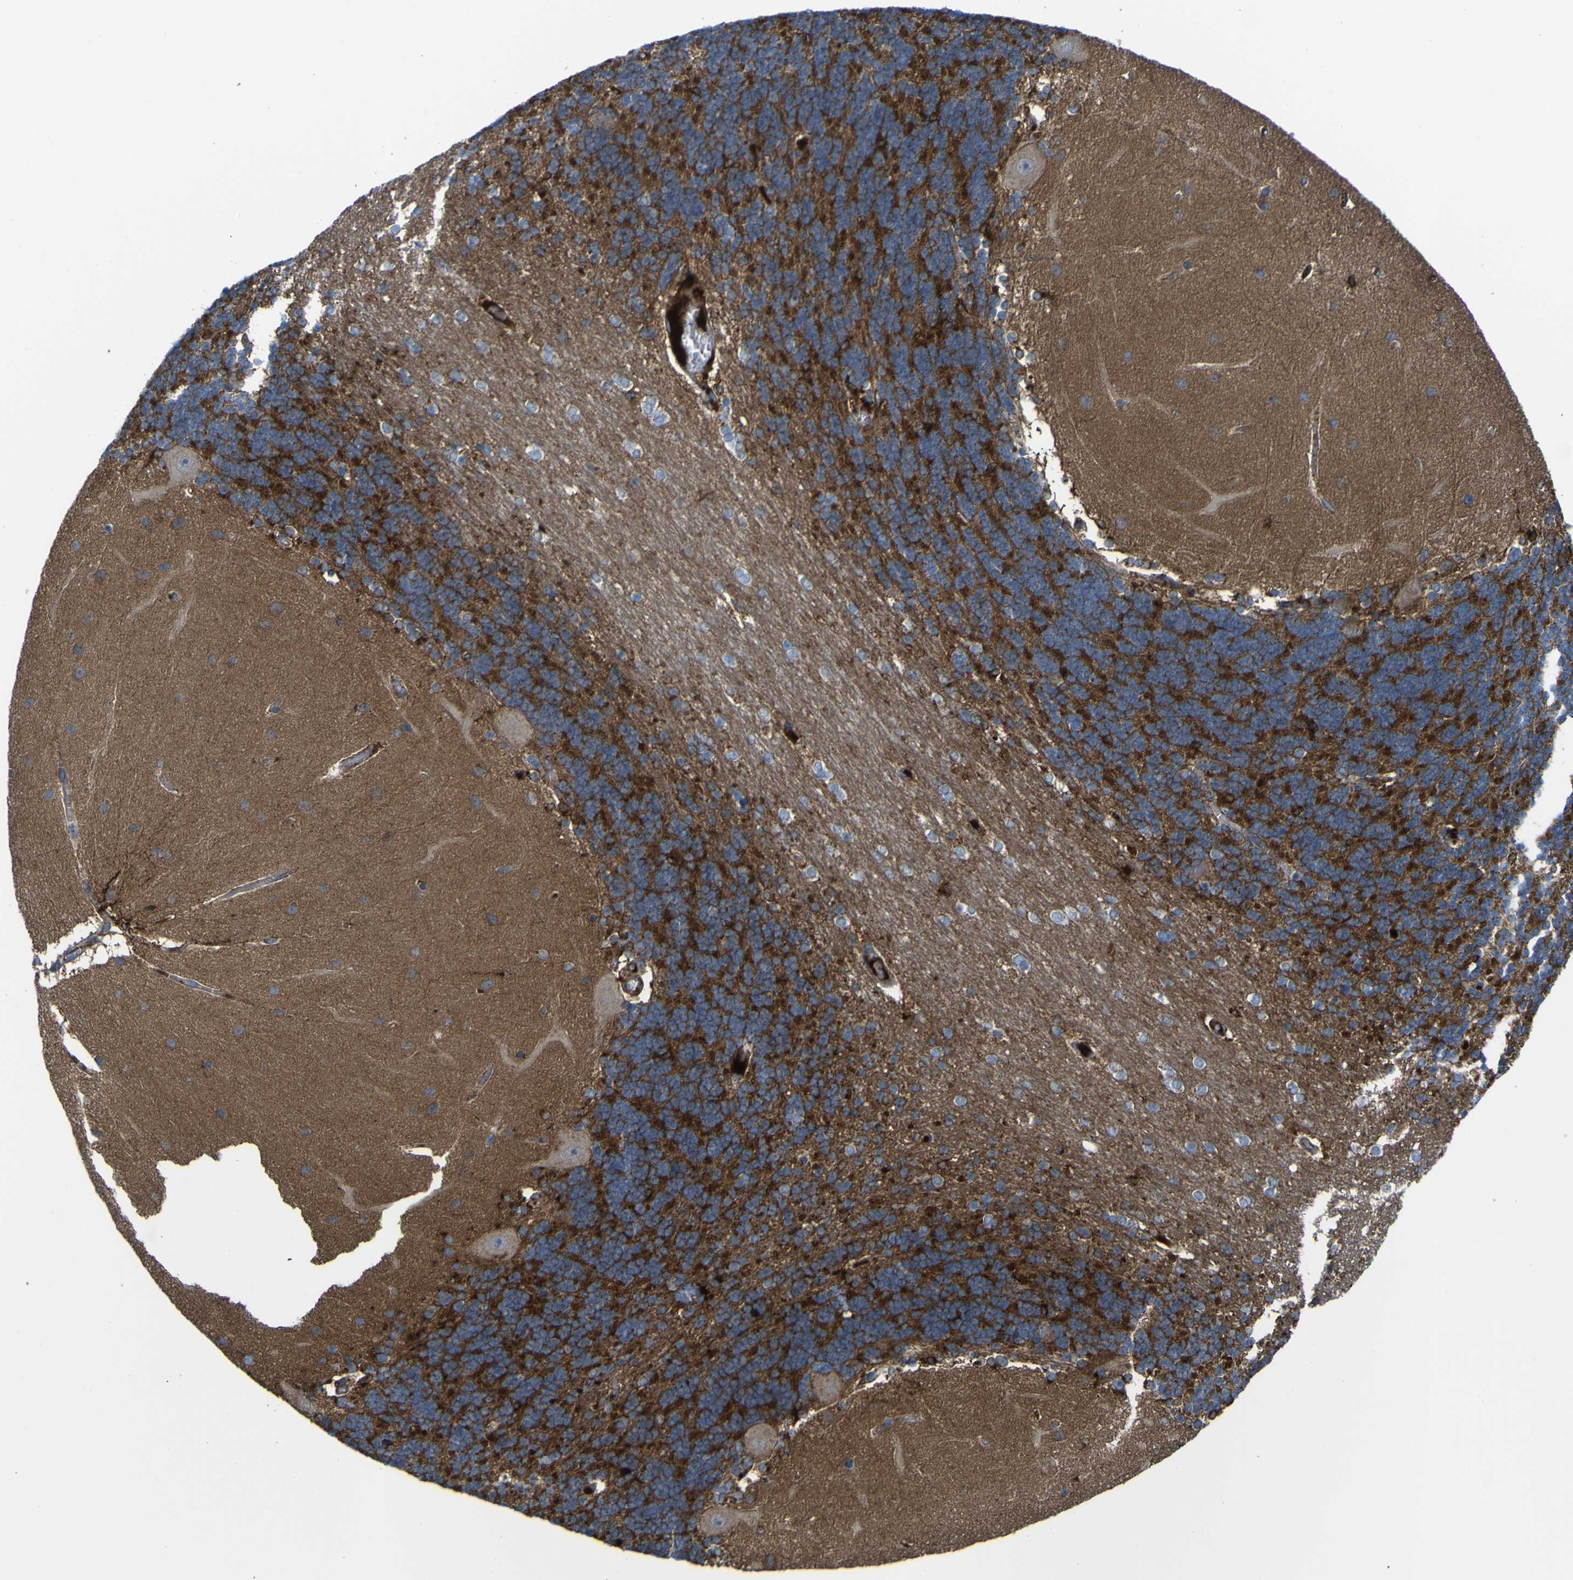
{"staining": {"intensity": "moderate", "quantity": ">75%", "location": "cytoplasmic/membranous"}, "tissue": "cerebellum", "cell_type": "Cells in granular layer", "image_type": "normal", "snomed": [{"axis": "morphology", "description": "Normal tissue, NOS"}, {"axis": "topography", "description": "Cerebellum"}], "caption": "Moderate cytoplasmic/membranous expression is seen in about >75% of cells in granular layer in normal cerebellum.", "gene": "CST3", "patient": {"sex": "female", "age": 54}}